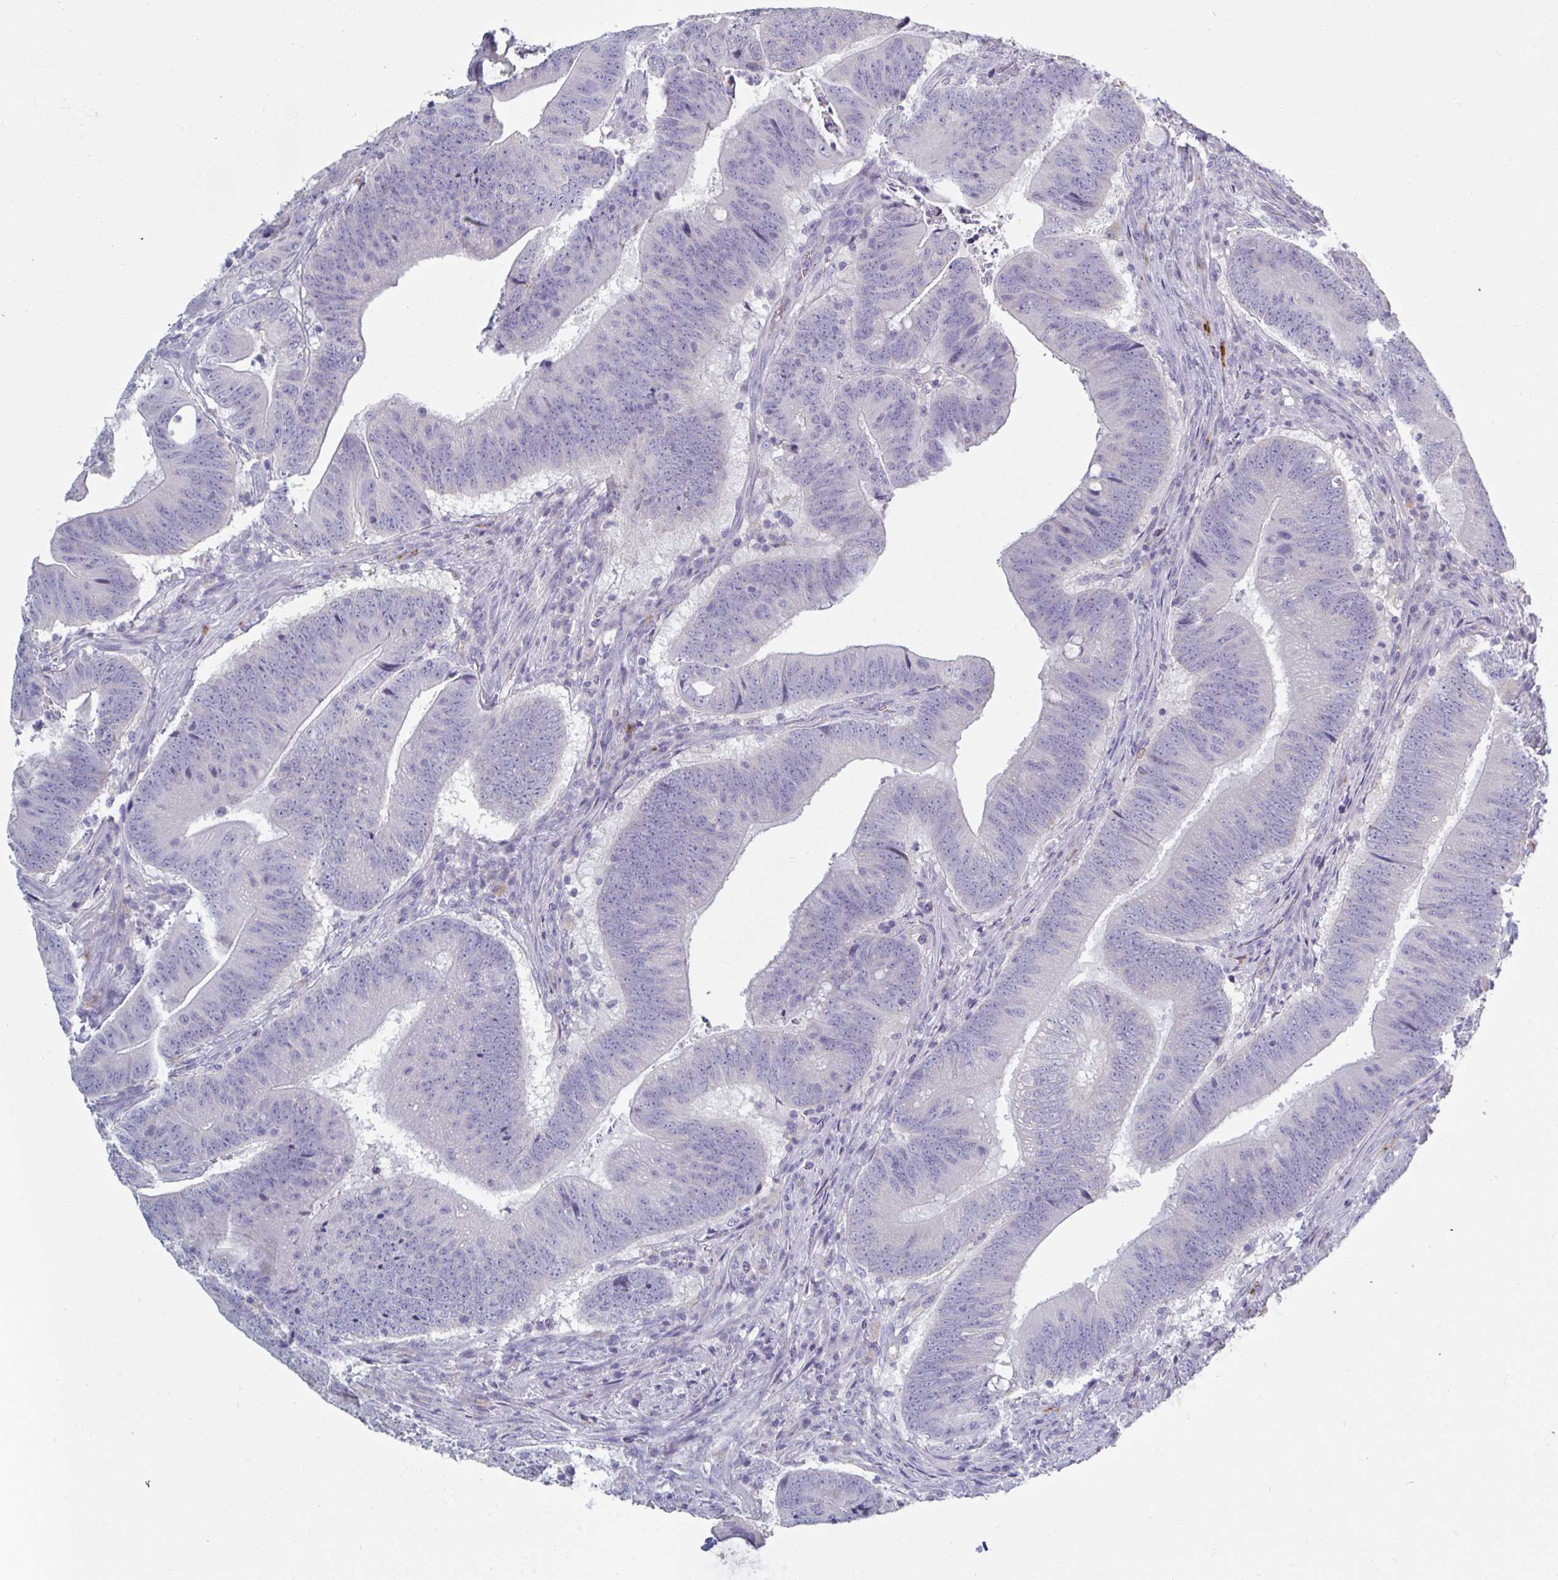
{"staining": {"intensity": "negative", "quantity": "none", "location": "none"}, "tissue": "colorectal cancer", "cell_type": "Tumor cells", "image_type": "cancer", "snomed": [{"axis": "morphology", "description": "Adenocarcinoma, NOS"}, {"axis": "topography", "description": "Colon"}], "caption": "This is an IHC histopathology image of human colorectal cancer. There is no positivity in tumor cells.", "gene": "HGFAC", "patient": {"sex": "female", "age": 87}}